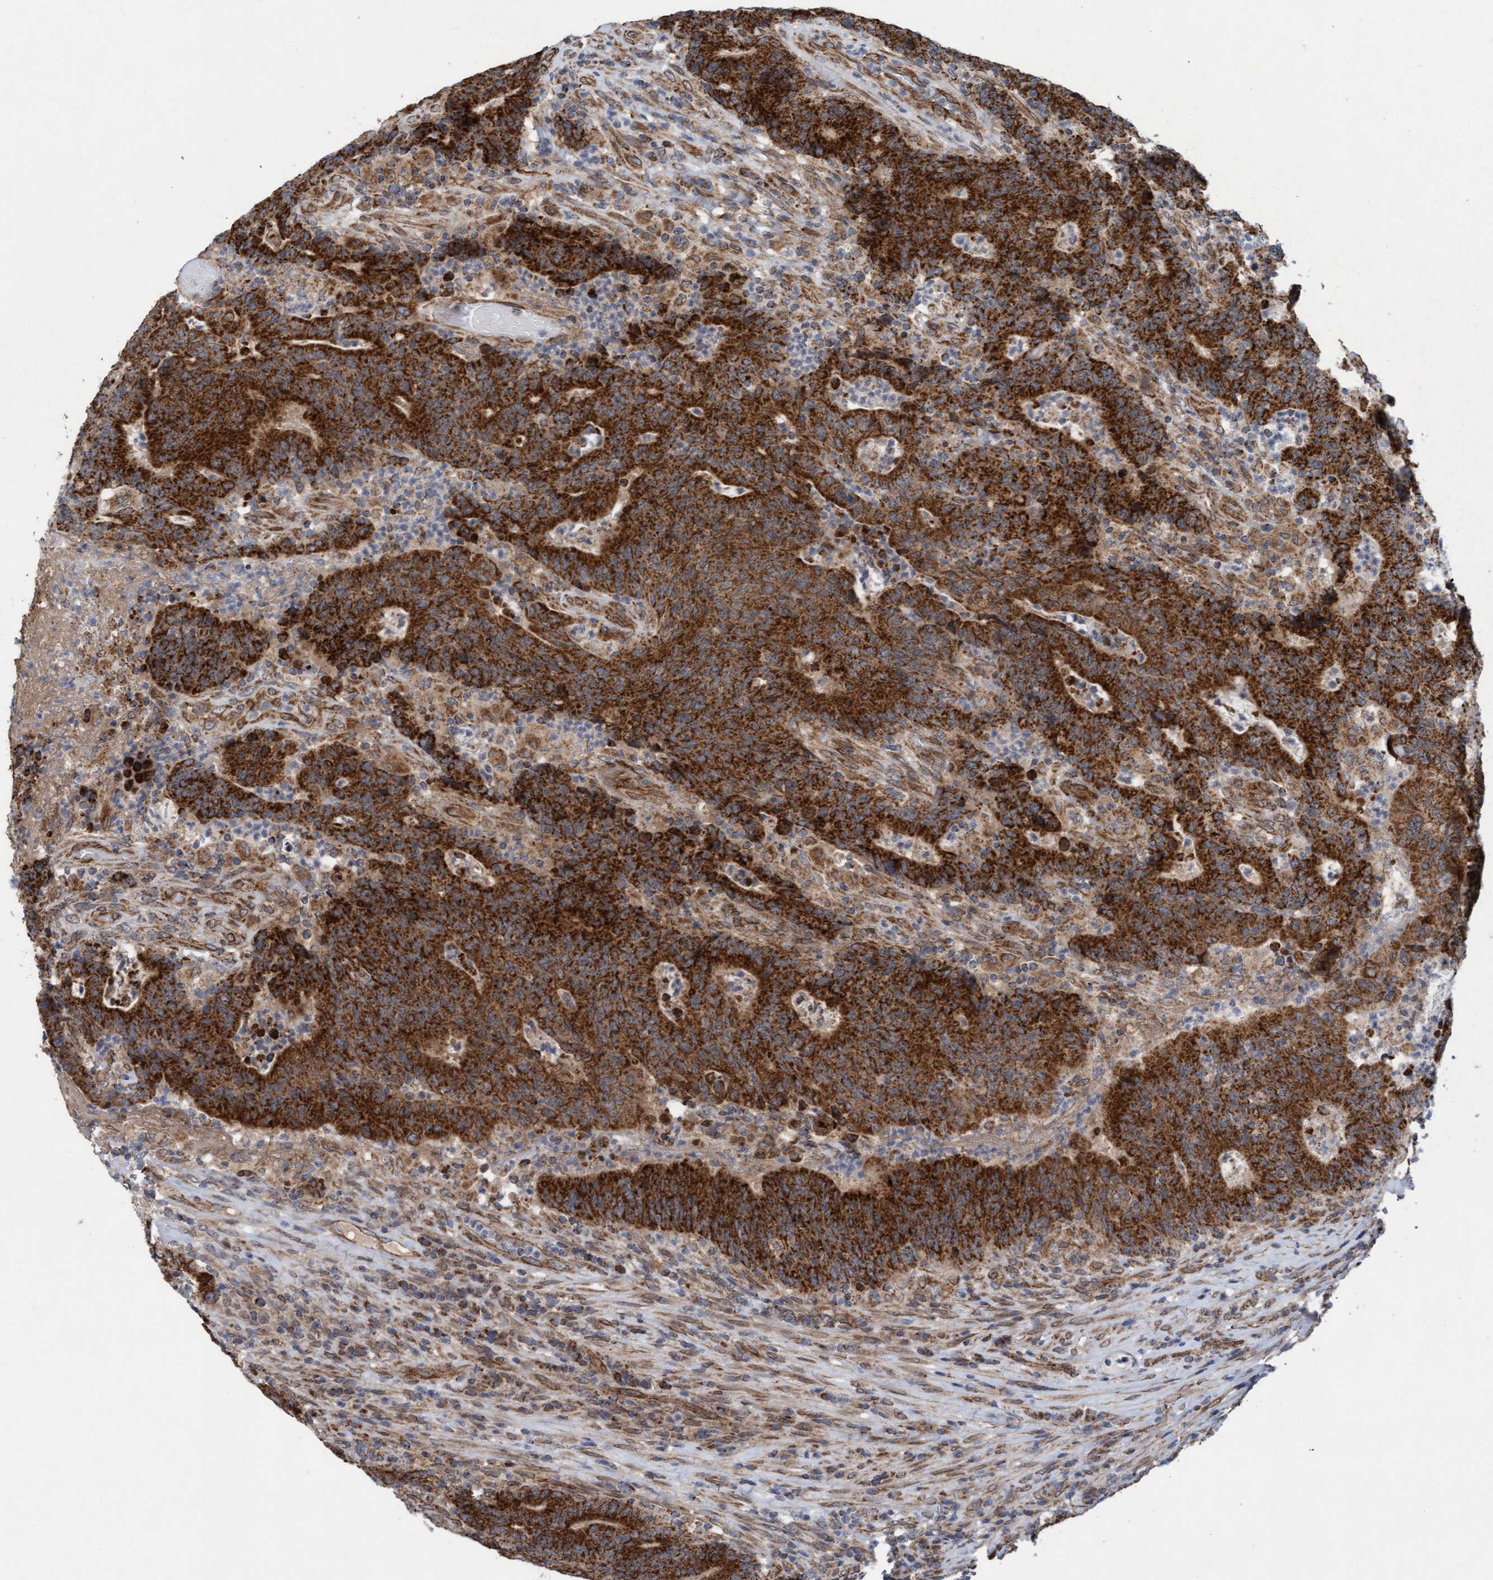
{"staining": {"intensity": "strong", "quantity": ">75%", "location": "cytoplasmic/membranous"}, "tissue": "colorectal cancer", "cell_type": "Tumor cells", "image_type": "cancer", "snomed": [{"axis": "morphology", "description": "Normal tissue, NOS"}, {"axis": "morphology", "description": "Adenocarcinoma, NOS"}, {"axis": "topography", "description": "Colon"}], "caption": "Approximately >75% of tumor cells in human colorectal cancer show strong cytoplasmic/membranous protein expression as visualized by brown immunohistochemical staining.", "gene": "MRPS23", "patient": {"sex": "female", "age": 75}}